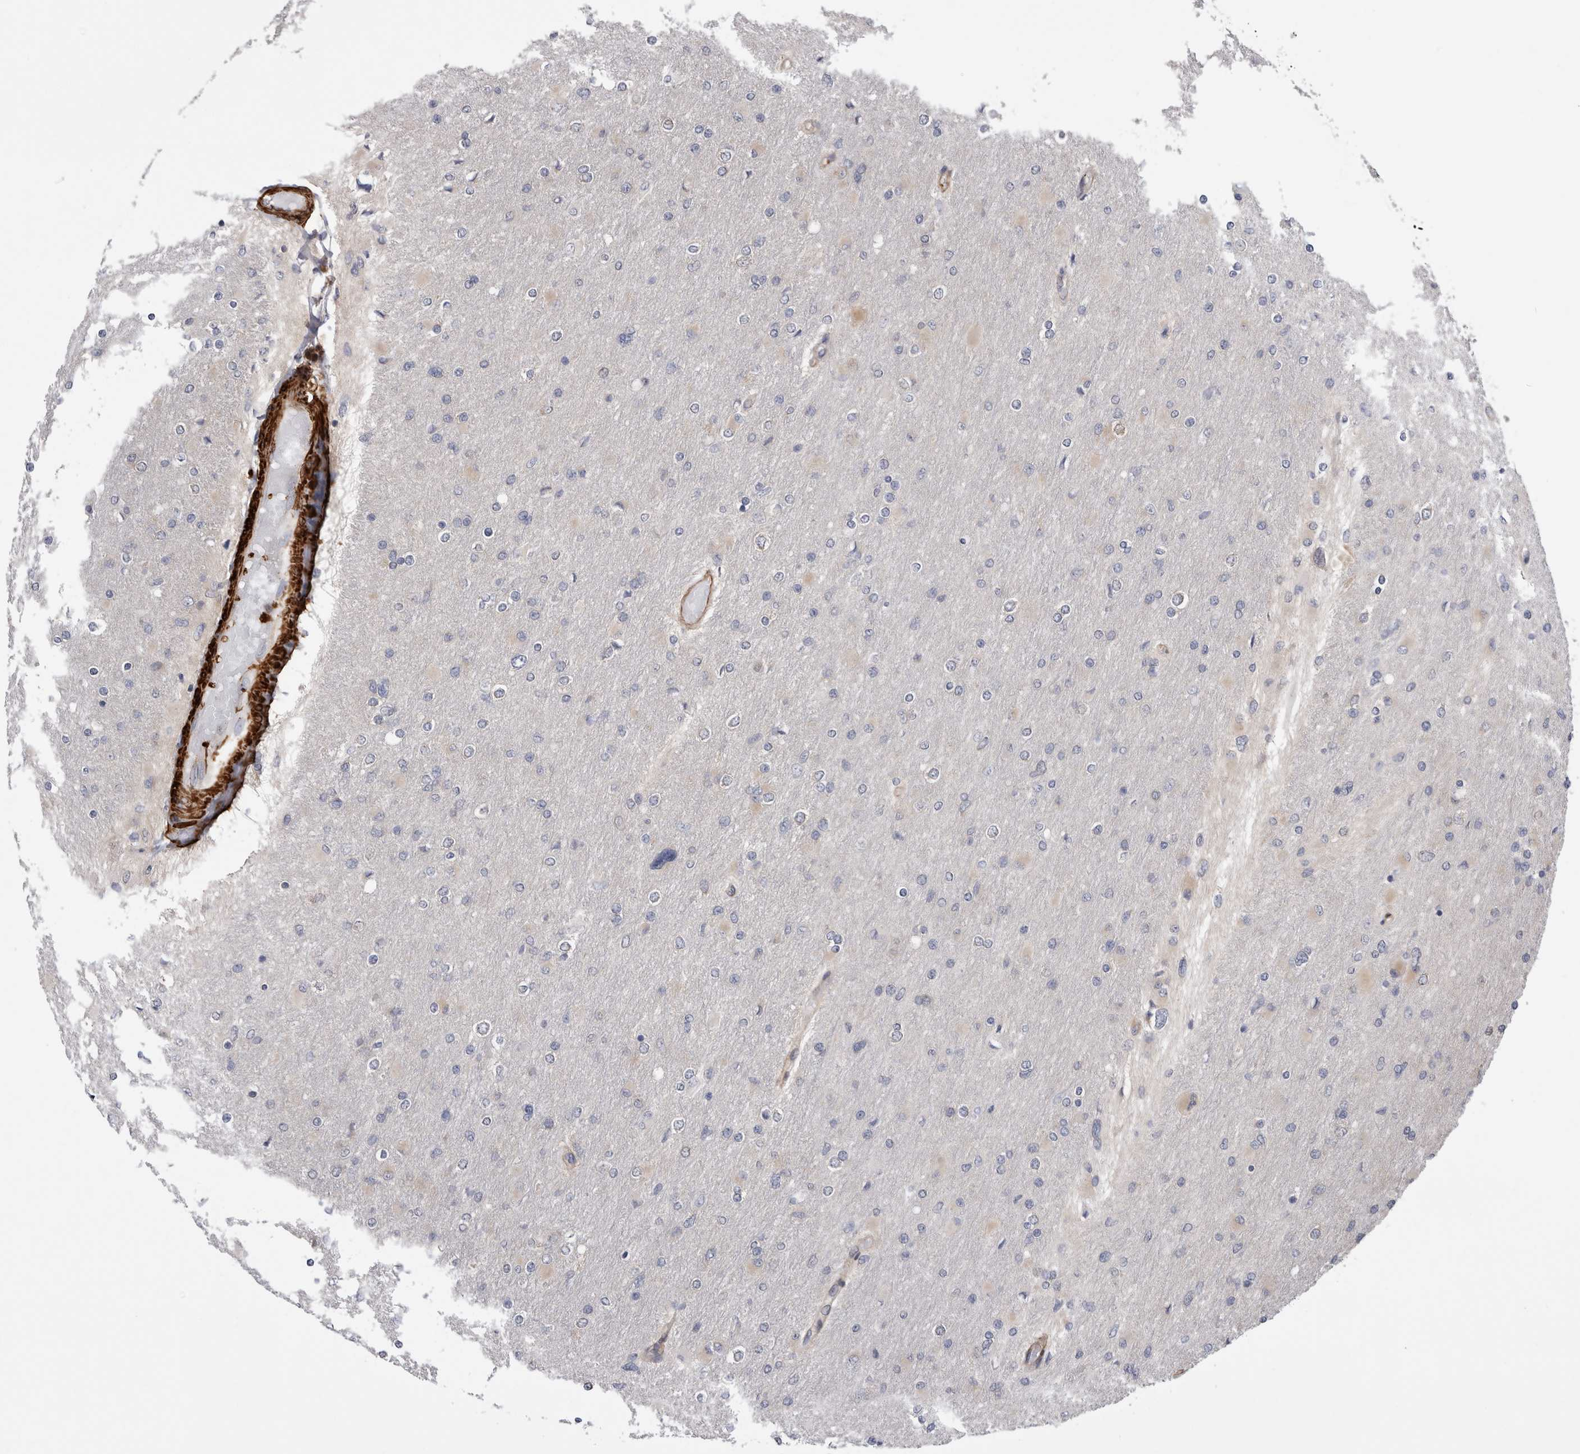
{"staining": {"intensity": "negative", "quantity": "none", "location": "none"}, "tissue": "glioma", "cell_type": "Tumor cells", "image_type": "cancer", "snomed": [{"axis": "morphology", "description": "Glioma, malignant, High grade"}, {"axis": "topography", "description": "Cerebral cortex"}], "caption": "The photomicrograph exhibits no staining of tumor cells in malignant glioma (high-grade).", "gene": "EPRS1", "patient": {"sex": "female", "age": 36}}